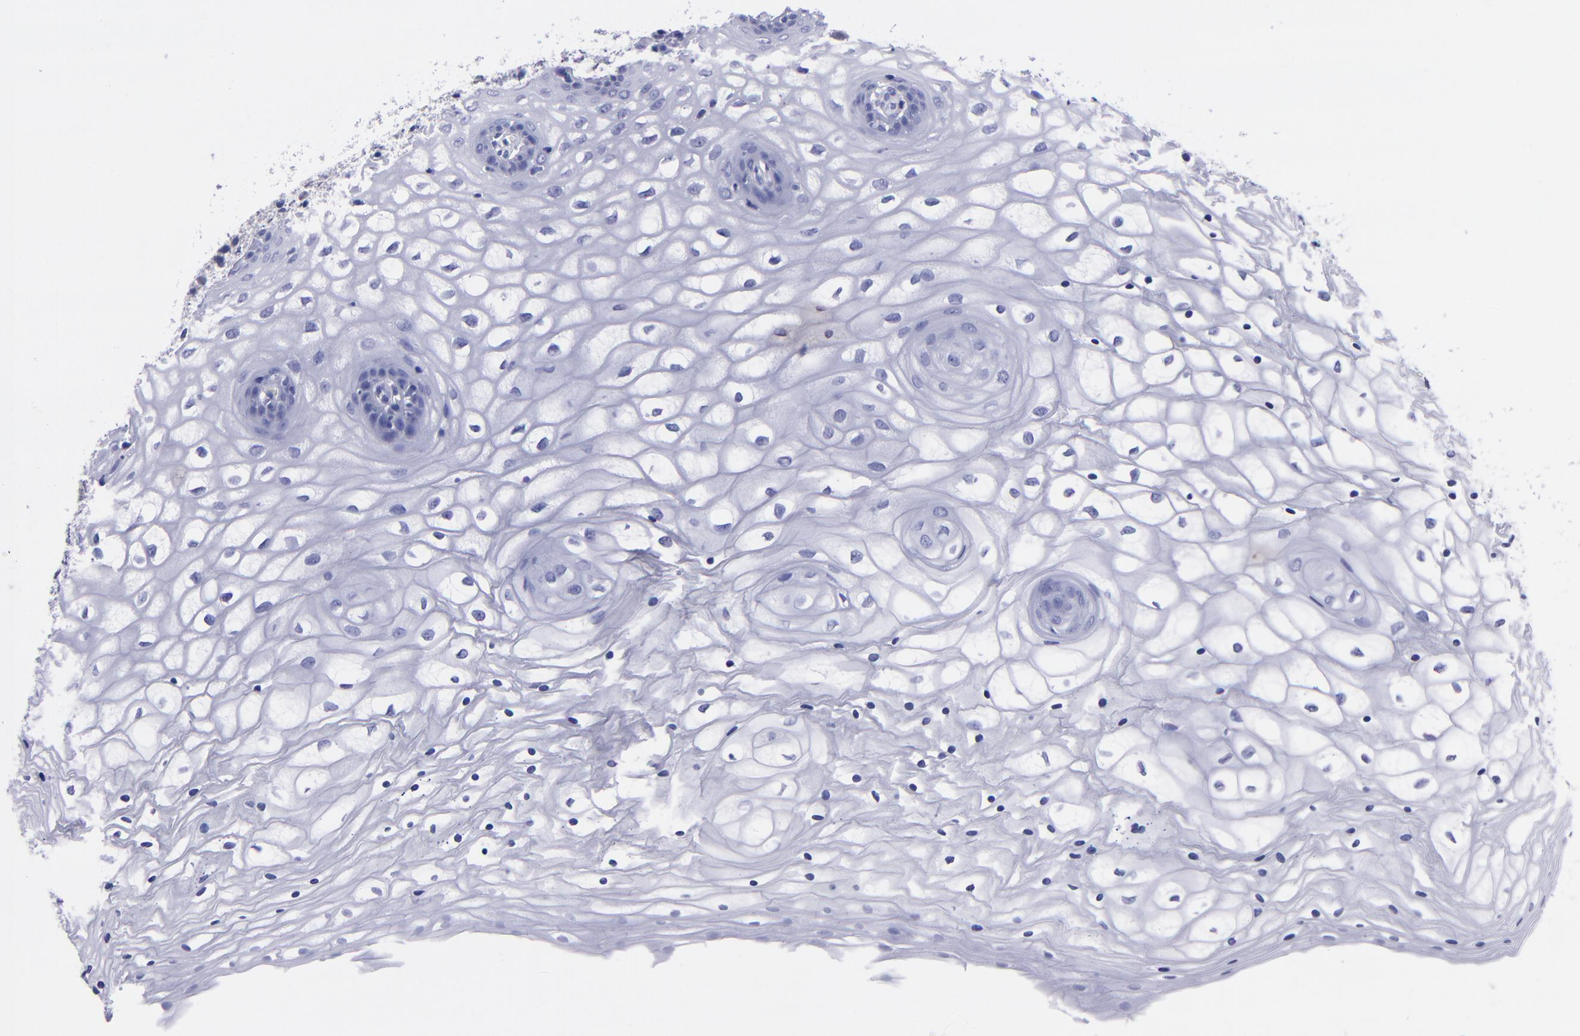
{"staining": {"intensity": "negative", "quantity": "none", "location": "none"}, "tissue": "vagina", "cell_type": "Squamous epithelial cells", "image_type": "normal", "snomed": [{"axis": "morphology", "description": "Normal tissue, NOS"}, {"axis": "topography", "description": "Vagina"}], "caption": "DAB immunohistochemical staining of benign human vagina demonstrates no significant positivity in squamous epithelial cells. (DAB (3,3'-diaminobenzidine) immunohistochemistry (IHC) with hematoxylin counter stain).", "gene": "CD38", "patient": {"sex": "female", "age": 34}}